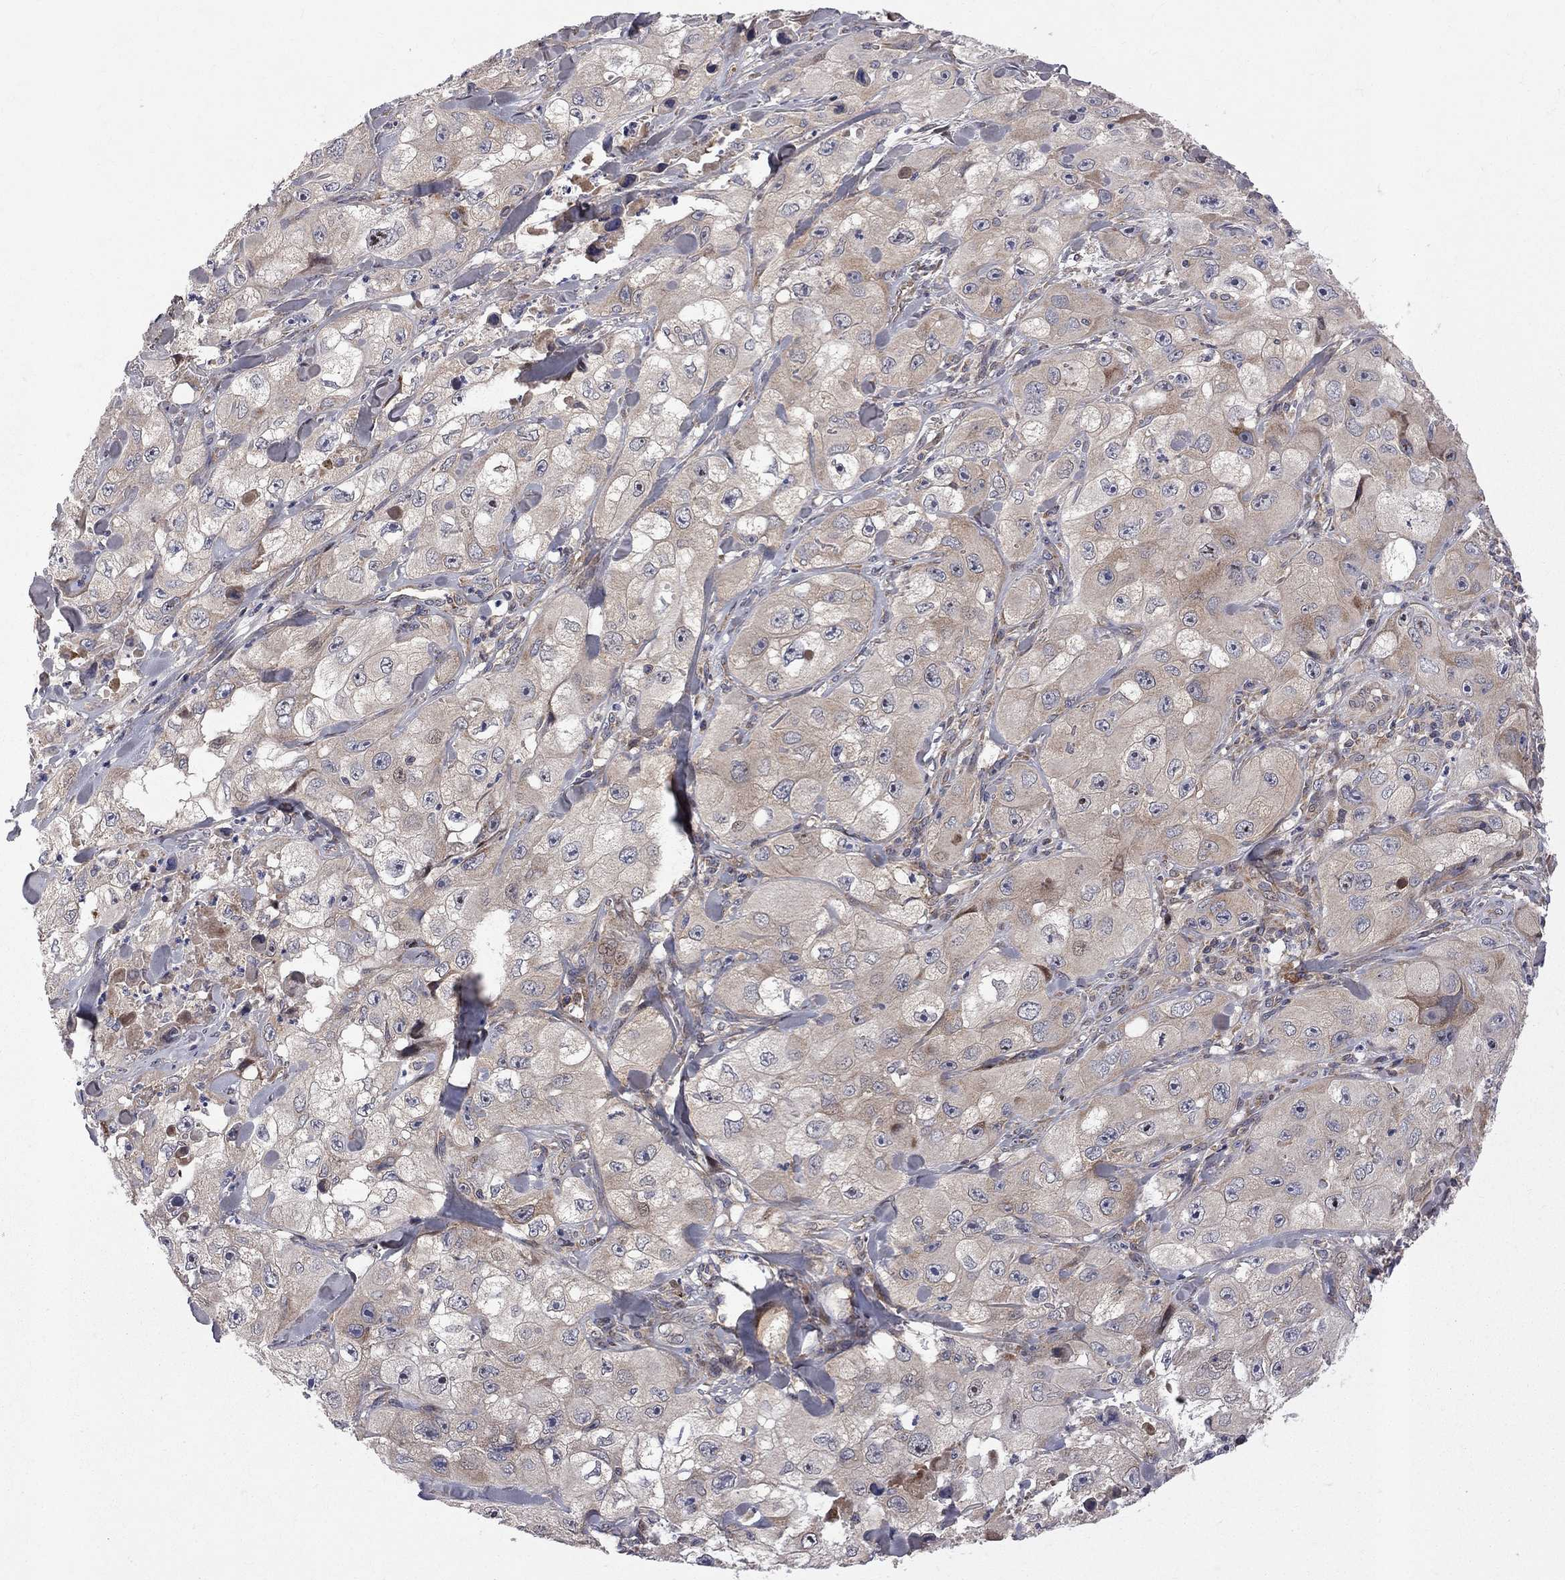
{"staining": {"intensity": "weak", "quantity": "25%-75%", "location": "cytoplasmic/membranous"}, "tissue": "skin cancer", "cell_type": "Tumor cells", "image_type": "cancer", "snomed": [{"axis": "morphology", "description": "Squamous cell carcinoma, NOS"}, {"axis": "topography", "description": "Skin"}, {"axis": "topography", "description": "Subcutis"}], "caption": "Skin cancer (squamous cell carcinoma) stained with a brown dye exhibits weak cytoplasmic/membranous positive expression in approximately 25%-75% of tumor cells.", "gene": "CNOT11", "patient": {"sex": "male", "age": 73}}